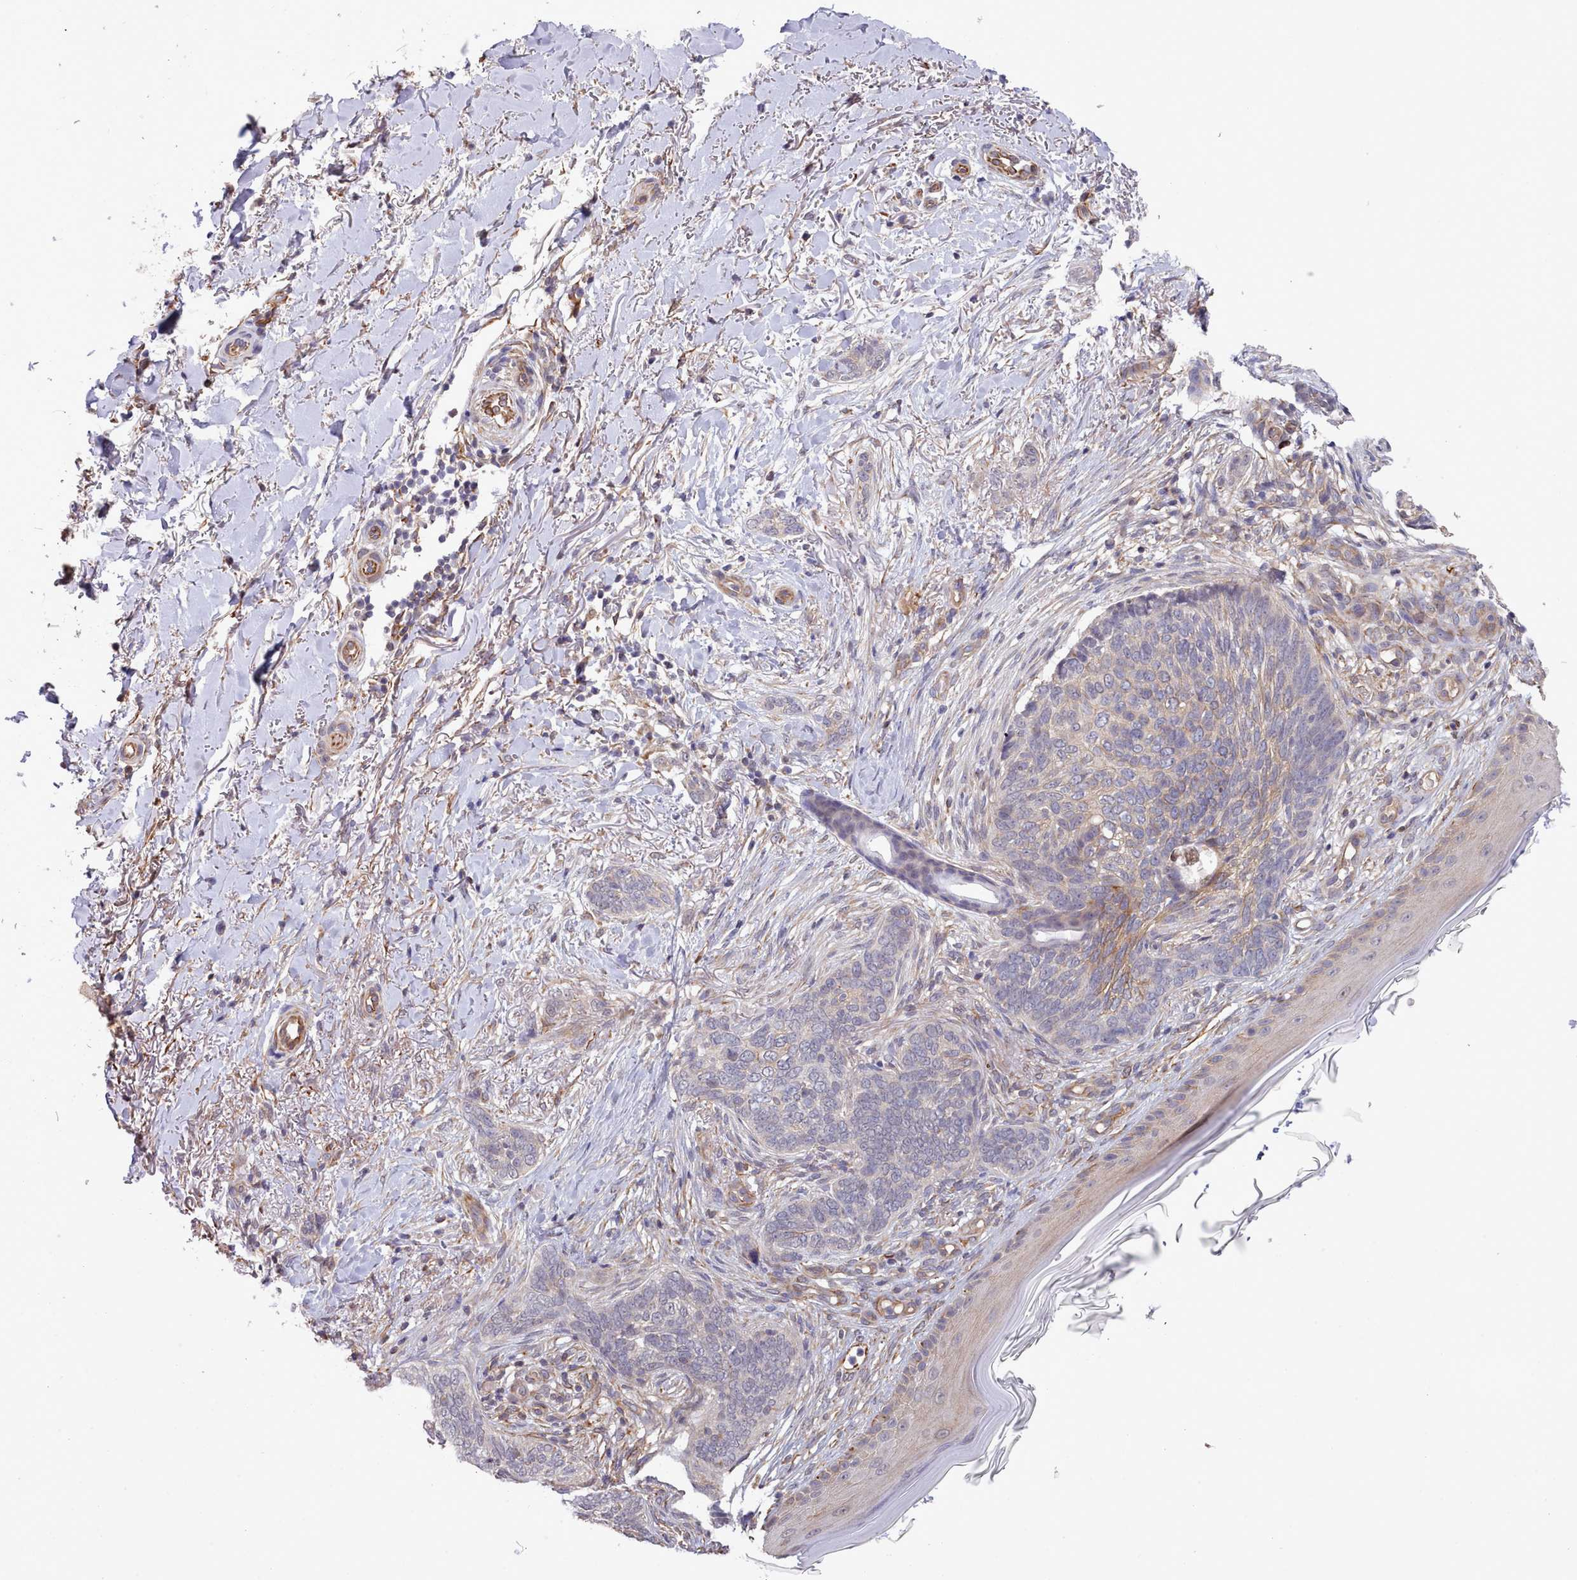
{"staining": {"intensity": "moderate", "quantity": "<25%", "location": "cytoplasmic/membranous"}, "tissue": "skin cancer", "cell_type": "Tumor cells", "image_type": "cancer", "snomed": [{"axis": "morphology", "description": "Normal tissue, NOS"}, {"axis": "morphology", "description": "Basal cell carcinoma"}, {"axis": "topography", "description": "Skin"}], "caption": "Immunohistochemistry (IHC) histopathology image of human basal cell carcinoma (skin) stained for a protein (brown), which shows low levels of moderate cytoplasmic/membranous staining in about <25% of tumor cells.", "gene": "ZC3H13", "patient": {"sex": "female", "age": 67}}